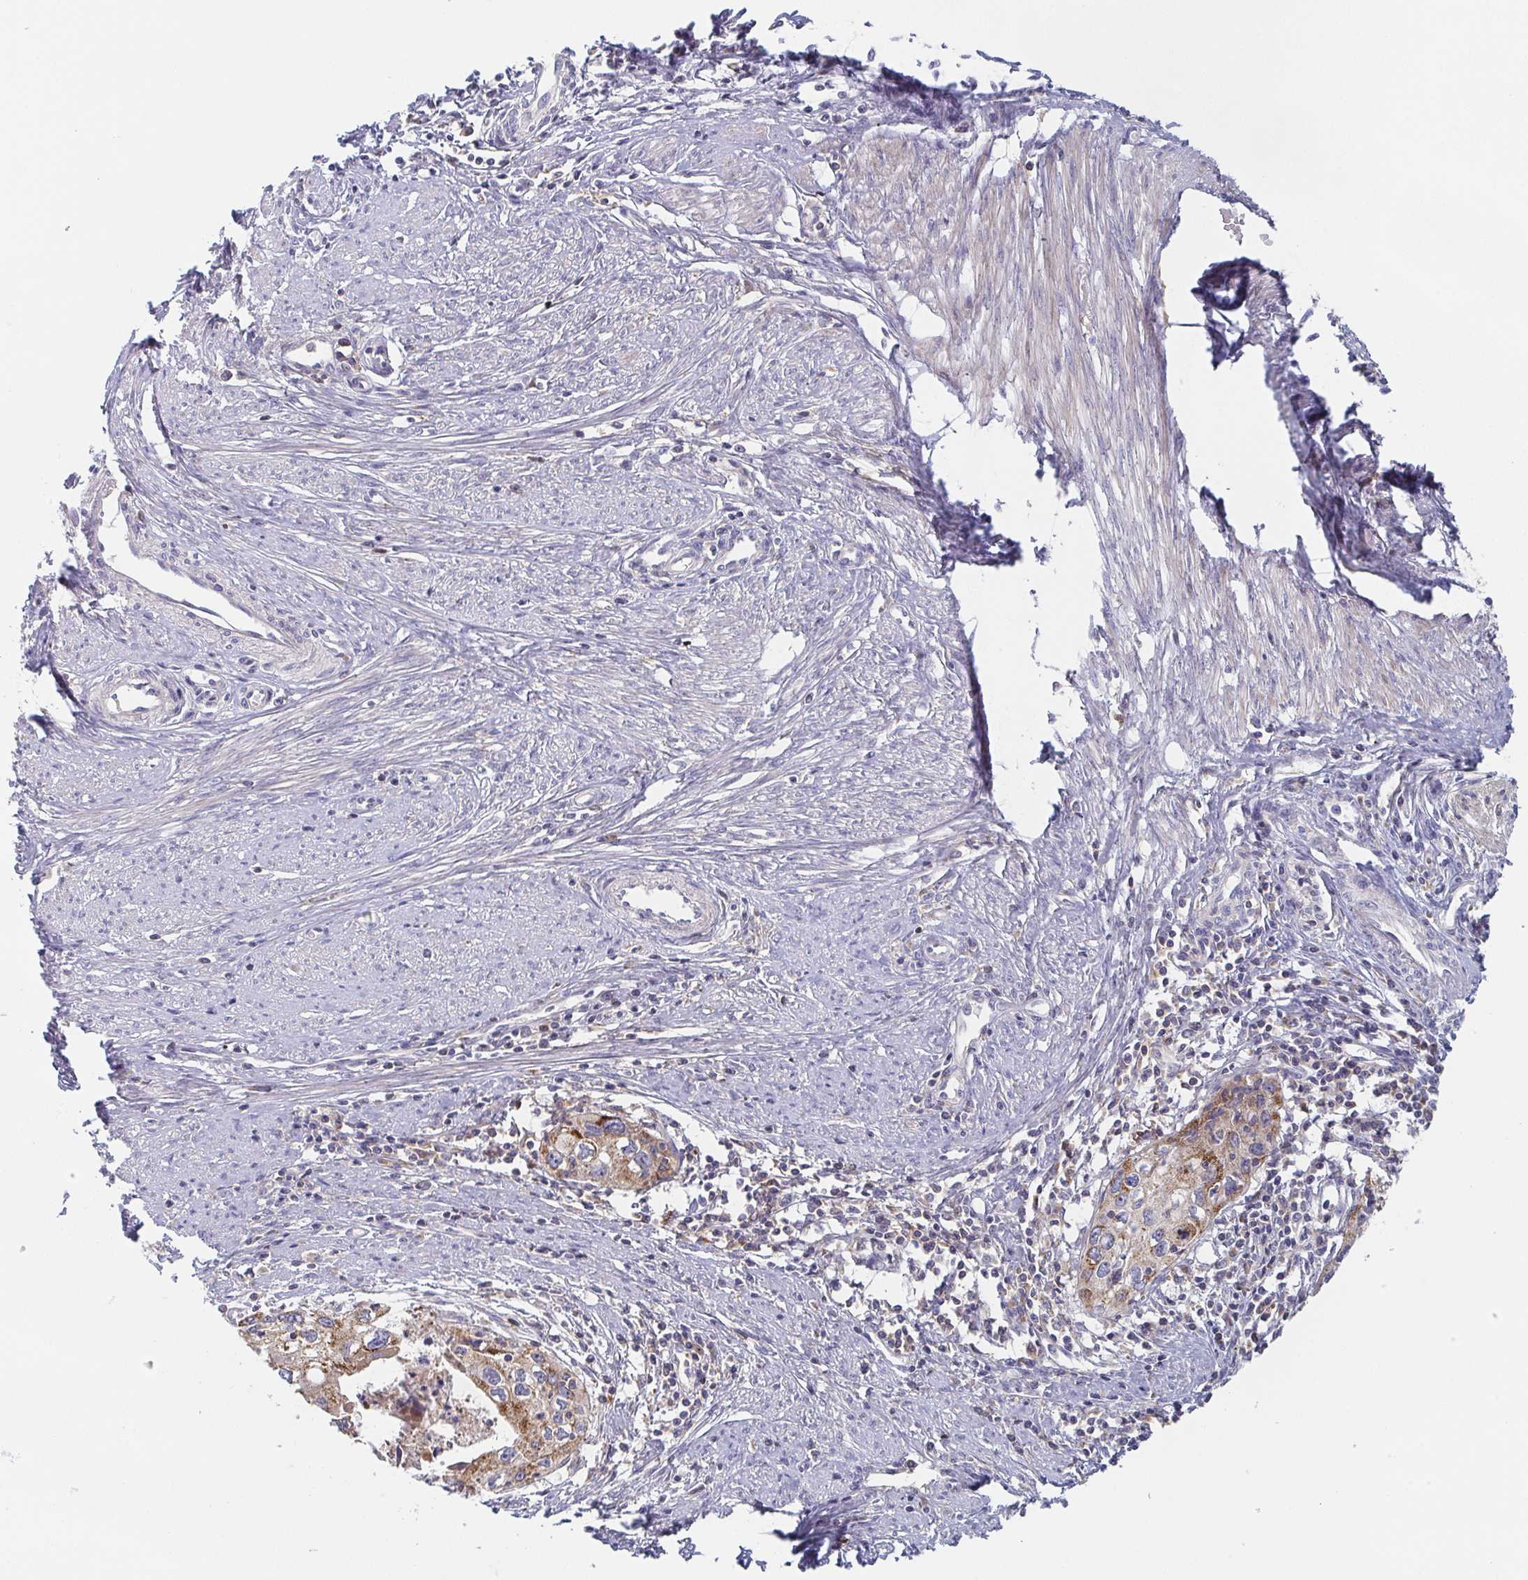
{"staining": {"intensity": "weak", "quantity": "25%-75%", "location": "cytoplasmic/membranous"}, "tissue": "cervical cancer", "cell_type": "Tumor cells", "image_type": "cancer", "snomed": [{"axis": "morphology", "description": "Squamous cell carcinoma, NOS"}, {"axis": "topography", "description": "Cervix"}], "caption": "Immunohistochemistry (IHC) (DAB) staining of cervical squamous cell carcinoma exhibits weak cytoplasmic/membranous protein expression in about 25%-75% of tumor cells.", "gene": "TUFT1", "patient": {"sex": "female", "age": 40}}